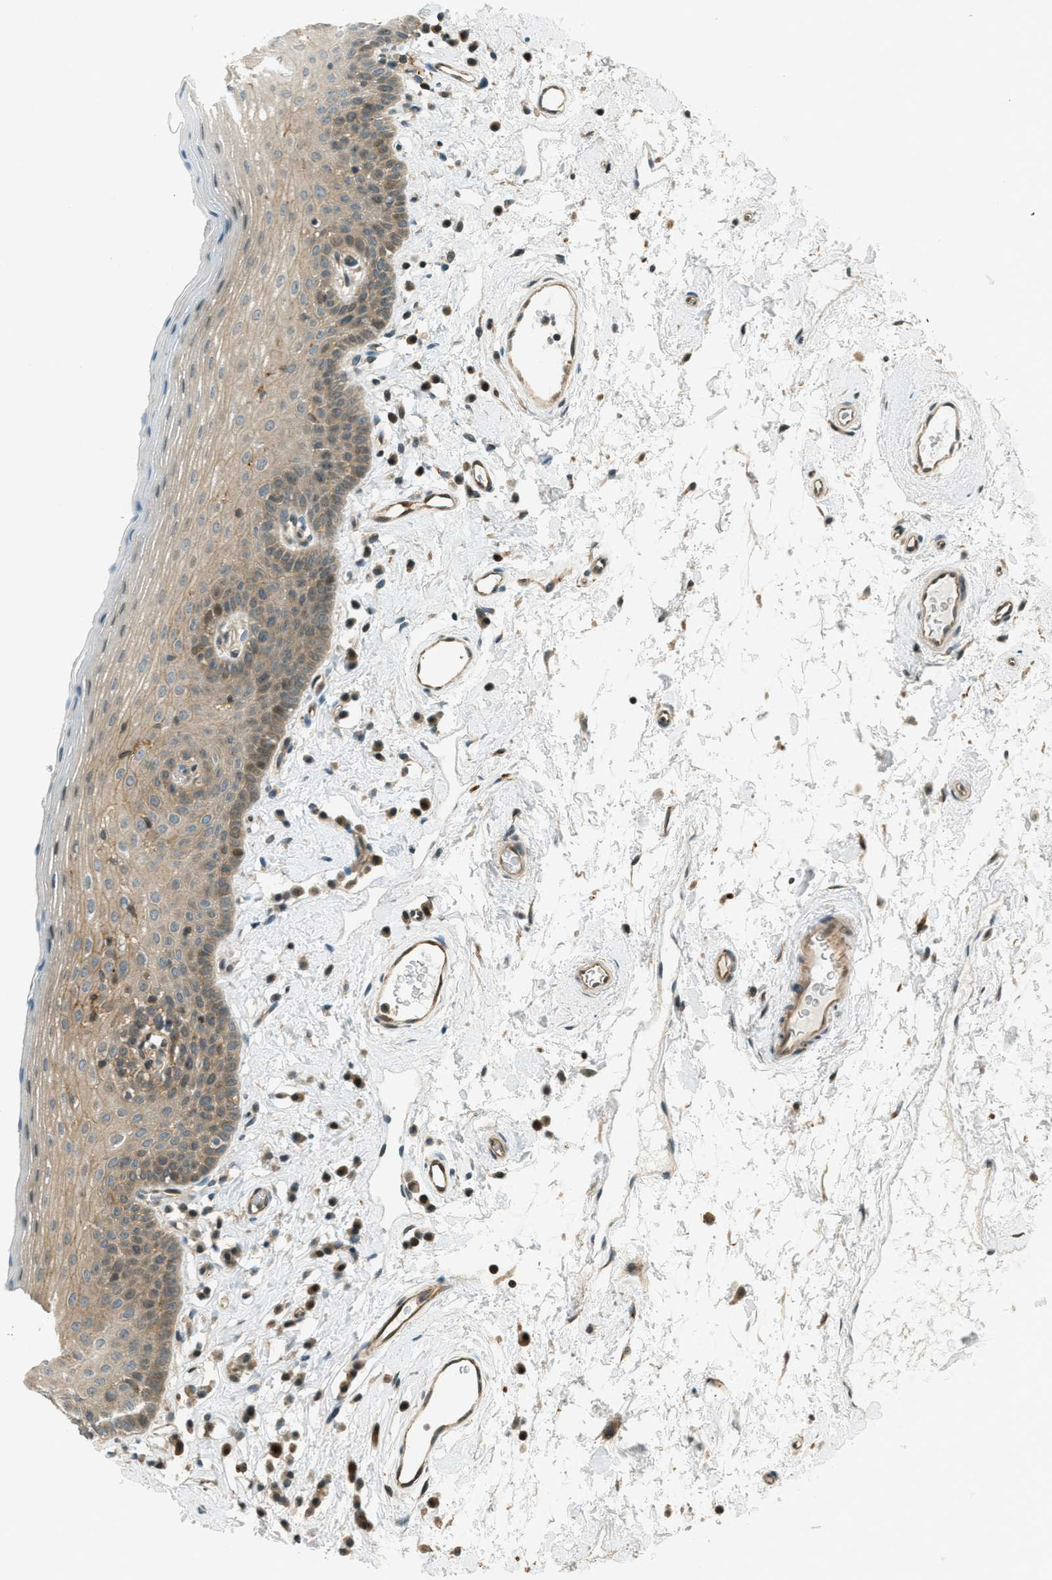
{"staining": {"intensity": "moderate", "quantity": "25%-75%", "location": "cytoplasmic/membranous"}, "tissue": "oral mucosa", "cell_type": "Squamous epithelial cells", "image_type": "normal", "snomed": [{"axis": "morphology", "description": "Normal tissue, NOS"}, {"axis": "topography", "description": "Oral tissue"}], "caption": "Brown immunohistochemical staining in unremarkable oral mucosa displays moderate cytoplasmic/membranous expression in approximately 25%-75% of squamous epithelial cells.", "gene": "PTPN23", "patient": {"sex": "male", "age": 66}}